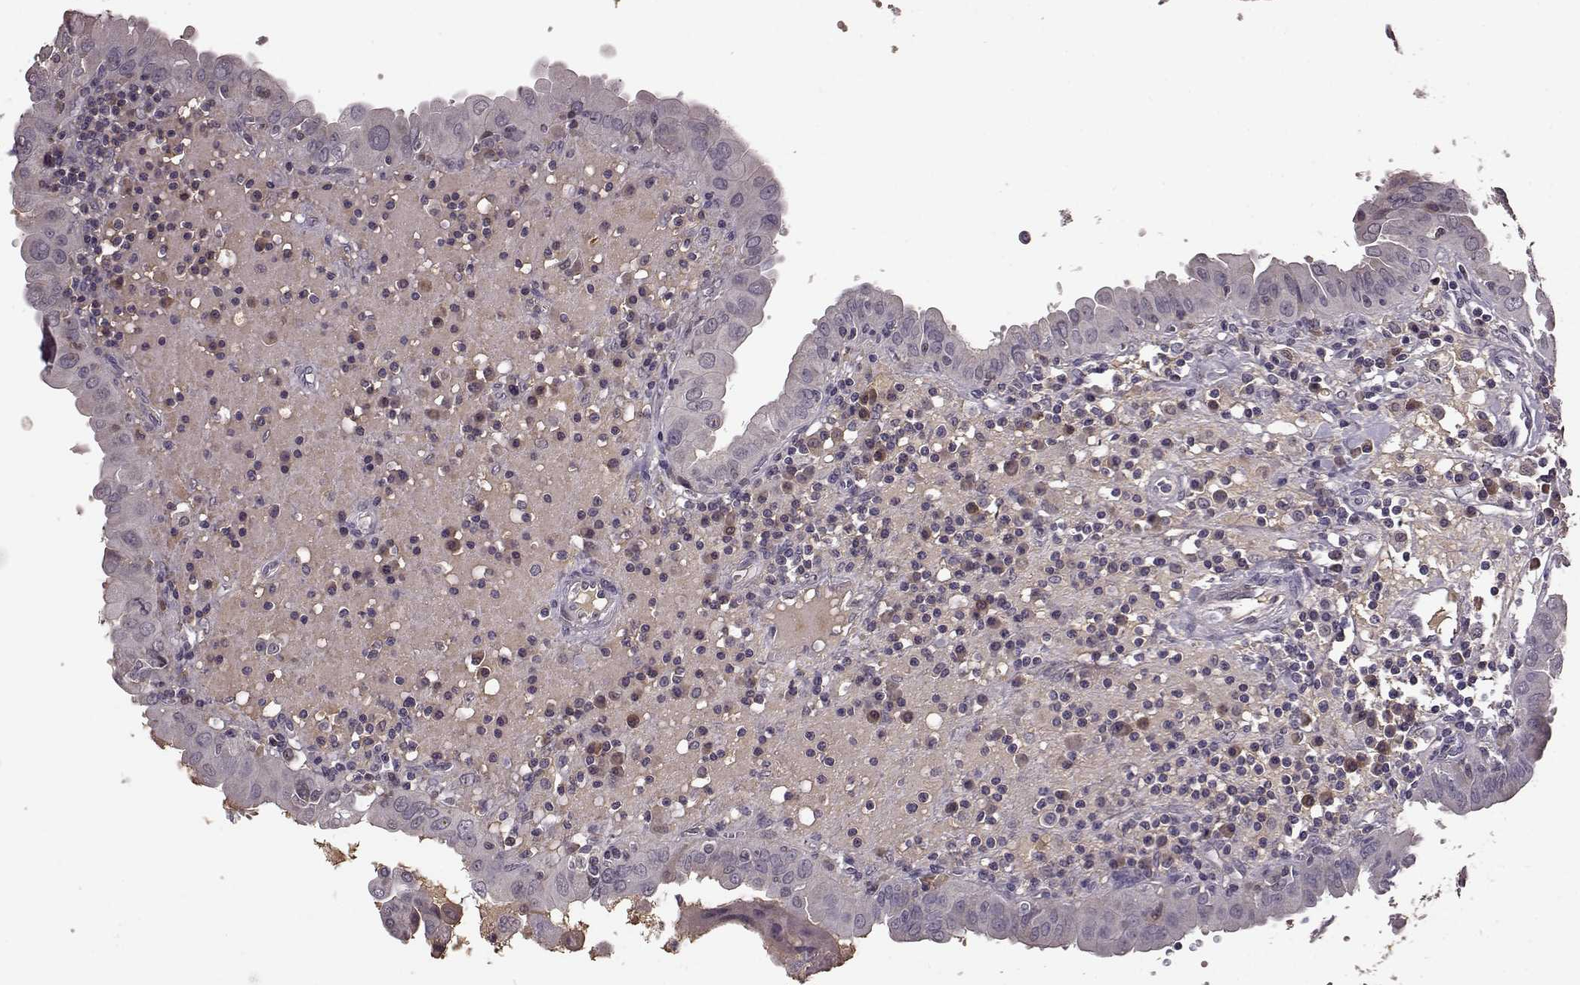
{"staining": {"intensity": "negative", "quantity": "none", "location": "none"}, "tissue": "thyroid cancer", "cell_type": "Tumor cells", "image_type": "cancer", "snomed": [{"axis": "morphology", "description": "Papillary adenocarcinoma, NOS"}, {"axis": "topography", "description": "Thyroid gland"}], "caption": "An immunohistochemistry (IHC) image of papillary adenocarcinoma (thyroid) is shown. There is no staining in tumor cells of papillary adenocarcinoma (thyroid).", "gene": "NRL", "patient": {"sex": "female", "age": 37}}